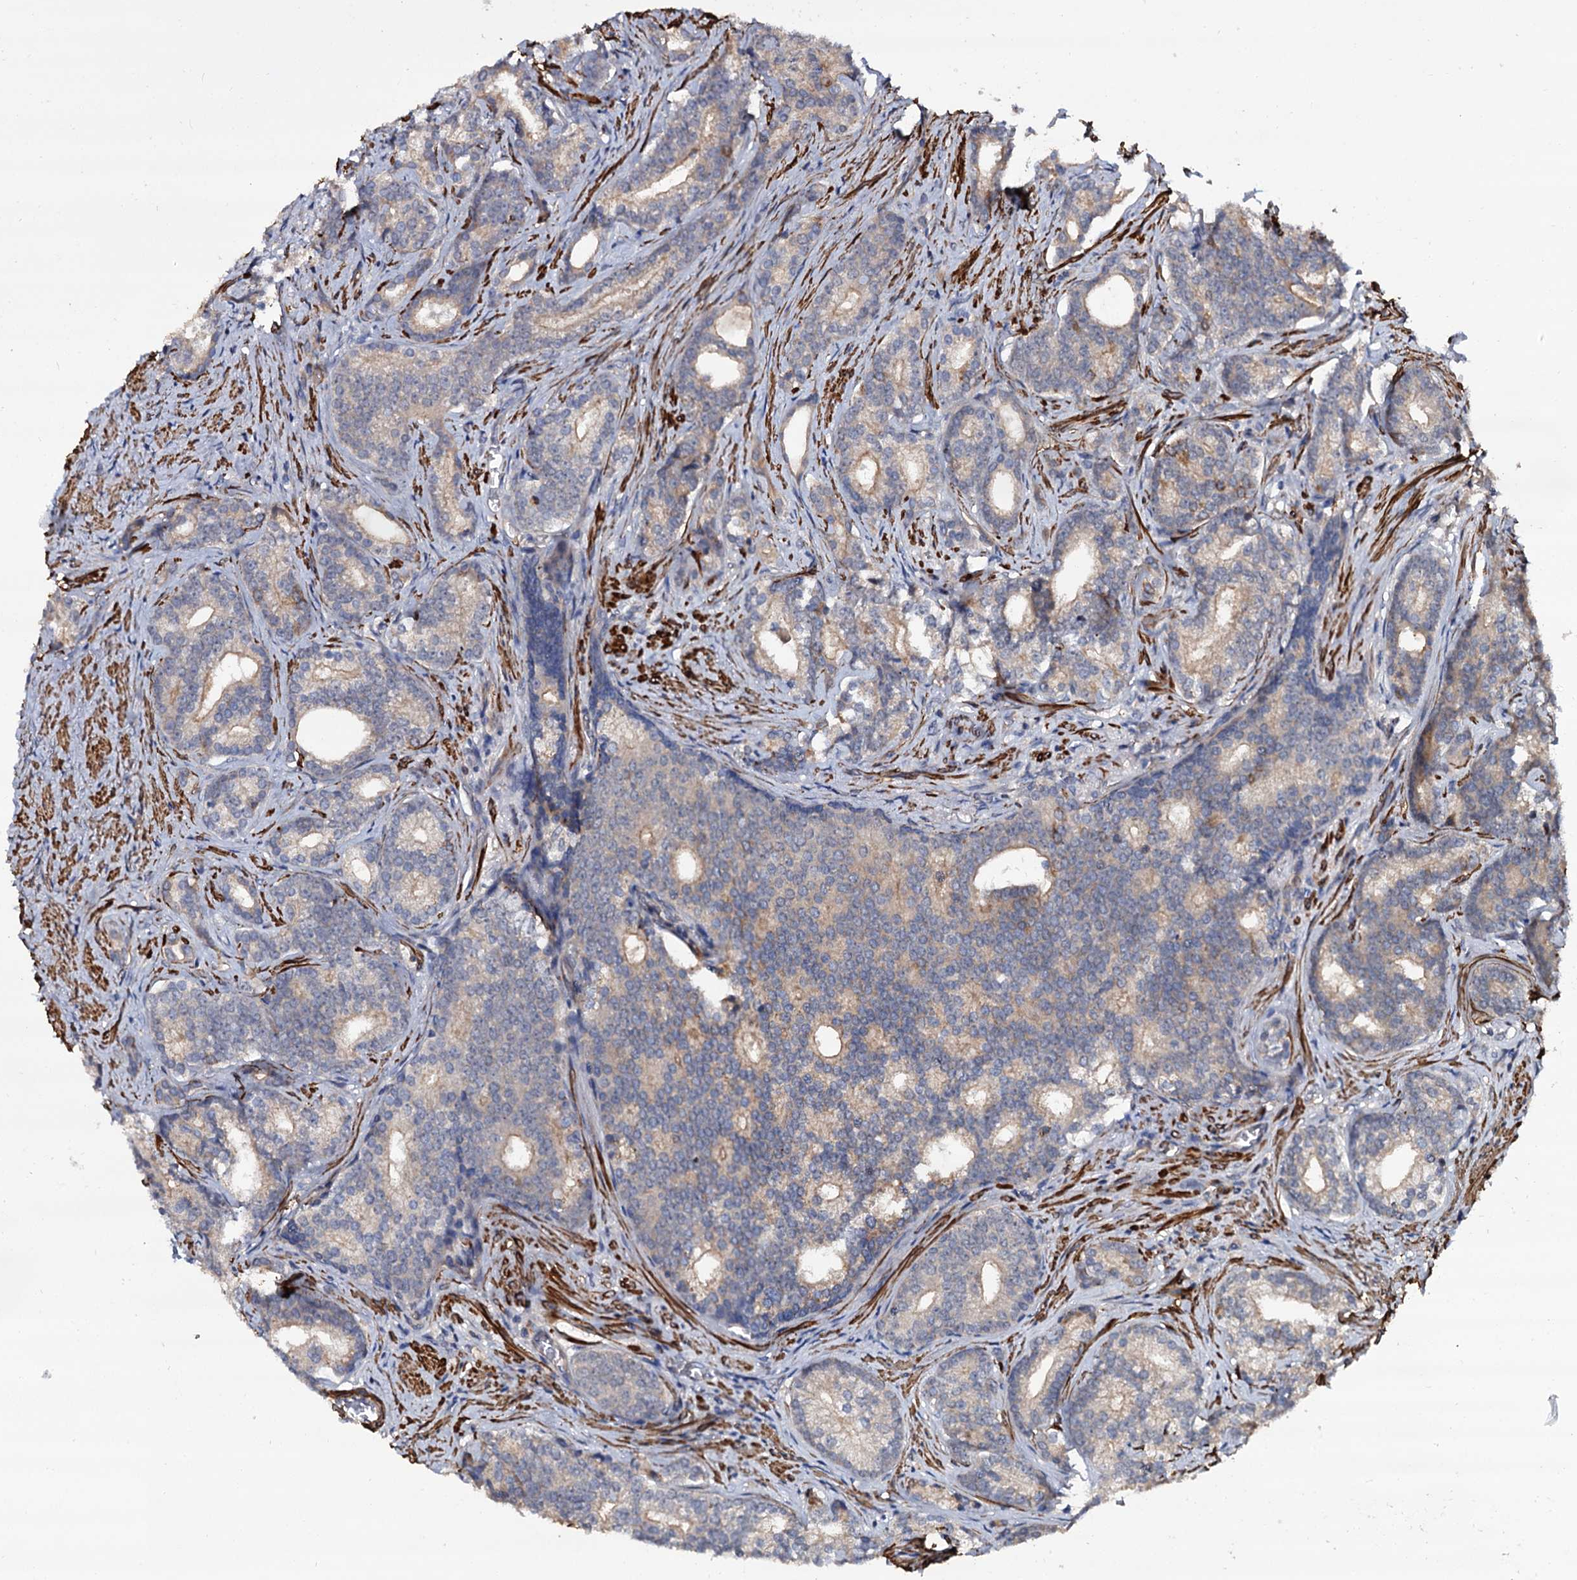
{"staining": {"intensity": "weak", "quantity": ">75%", "location": "cytoplasmic/membranous"}, "tissue": "prostate cancer", "cell_type": "Tumor cells", "image_type": "cancer", "snomed": [{"axis": "morphology", "description": "Adenocarcinoma, Low grade"}, {"axis": "topography", "description": "Prostate"}], "caption": "The photomicrograph displays immunohistochemical staining of prostate cancer. There is weak cytoplasmic/membranous positivity is identified in approximately >75% of tumor cells.", "gene": "ISM2", "patient": {"sex": "male", "age": 71}}